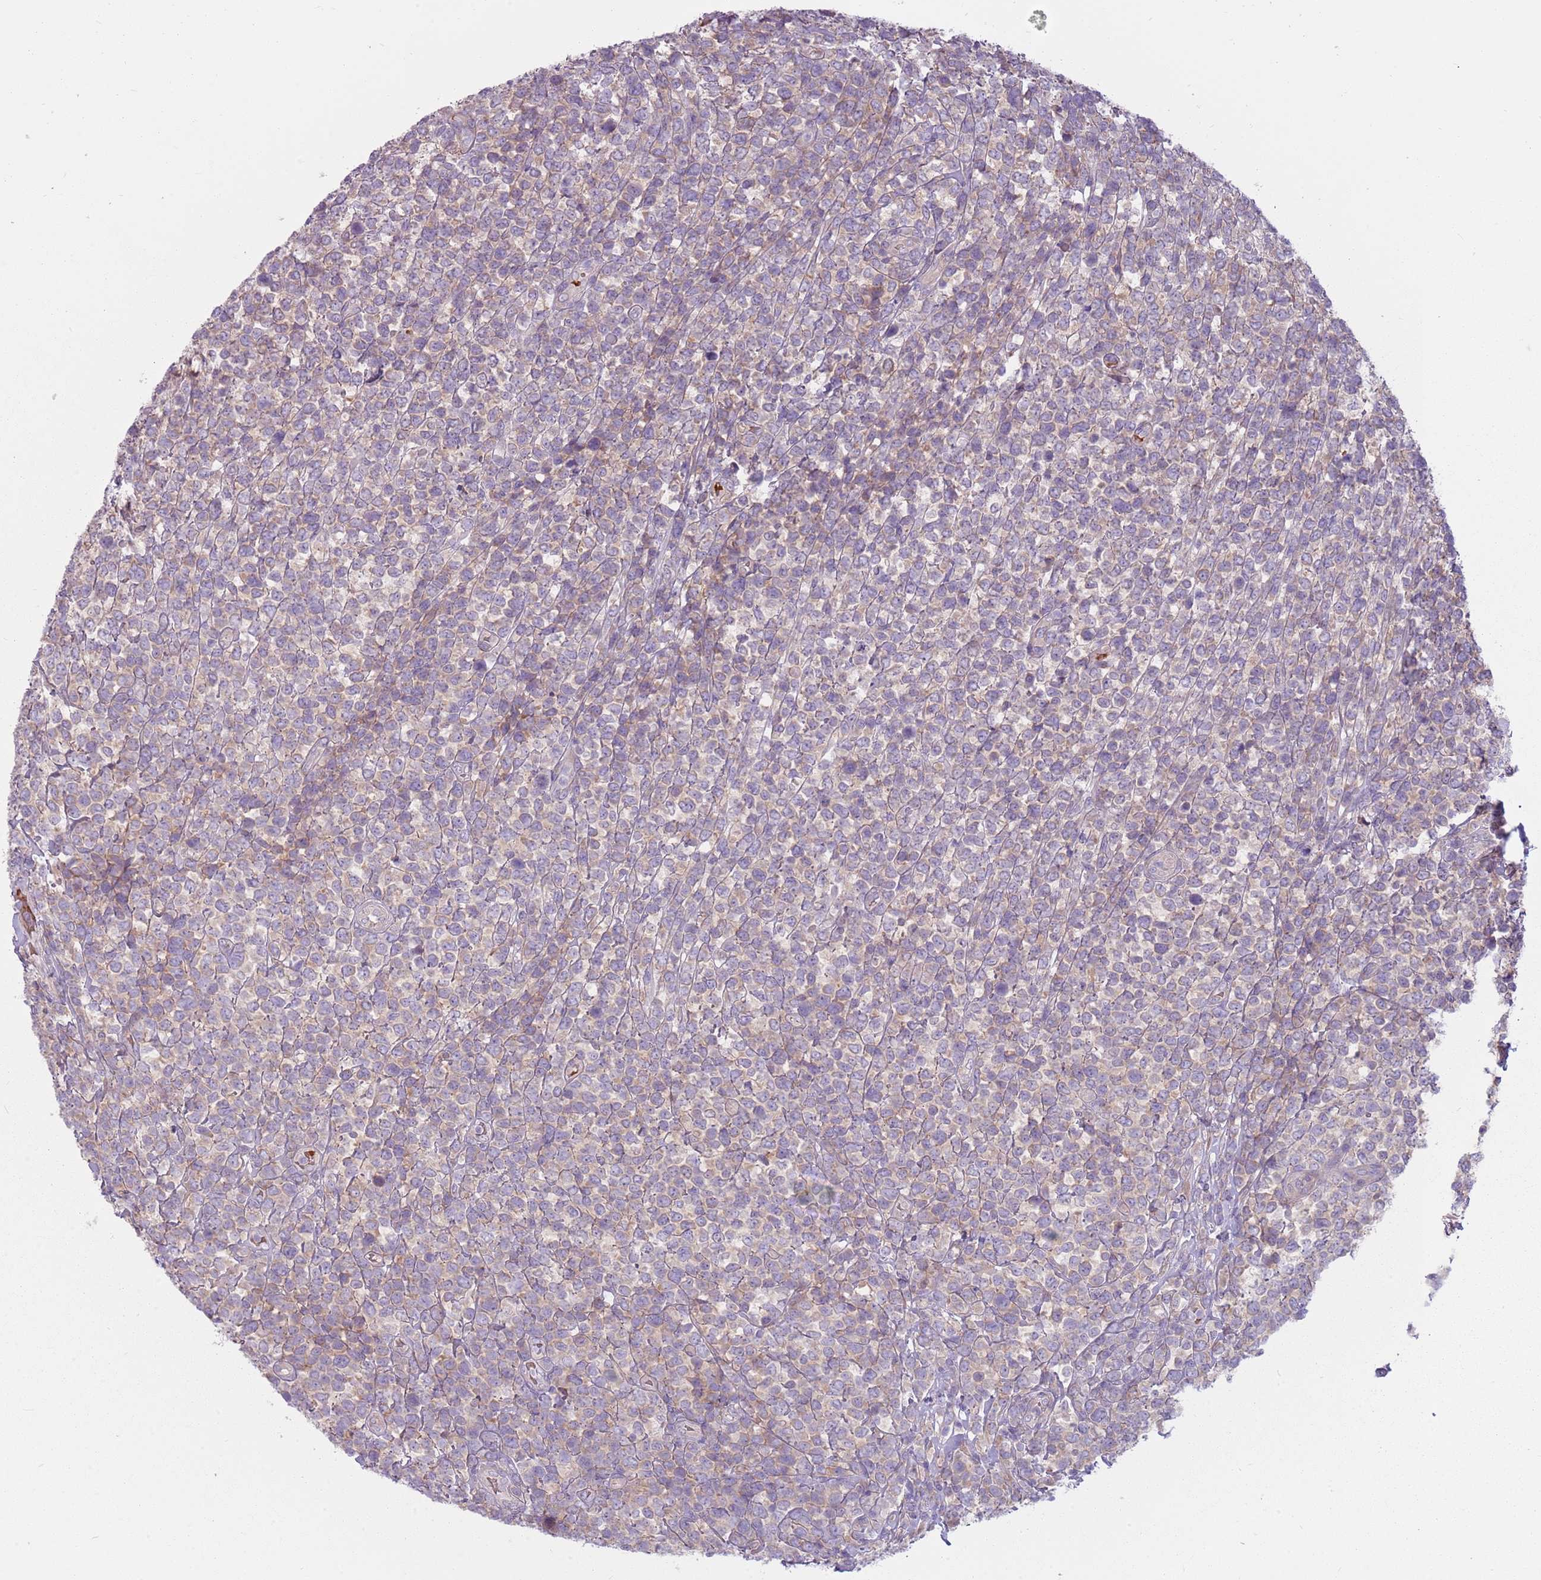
{"staining": {"intensity": "weak", "quantity": "<25%", "location": "cytoplasmic/membranous"}, "tissue": "lymphoma", "cell_type": "Tumor cells", "image_type": "cancer", "snomed": [{"axis": "morphology", "description": "Malignant lymphoma, non-Hodgkin's type, High grade"}, {"axis": "topography", "description": "Soft tissue"}], "caption": "Tumor cells are negative for protein expression in human malignant lymphoma, non-Hodgkin's type (high-grade). (DAB immunohistochemistry visualized using brightfield microscopy, high magnification).", "gene": "HSPA14", "patient": {"sex": "female", "age": 56}}